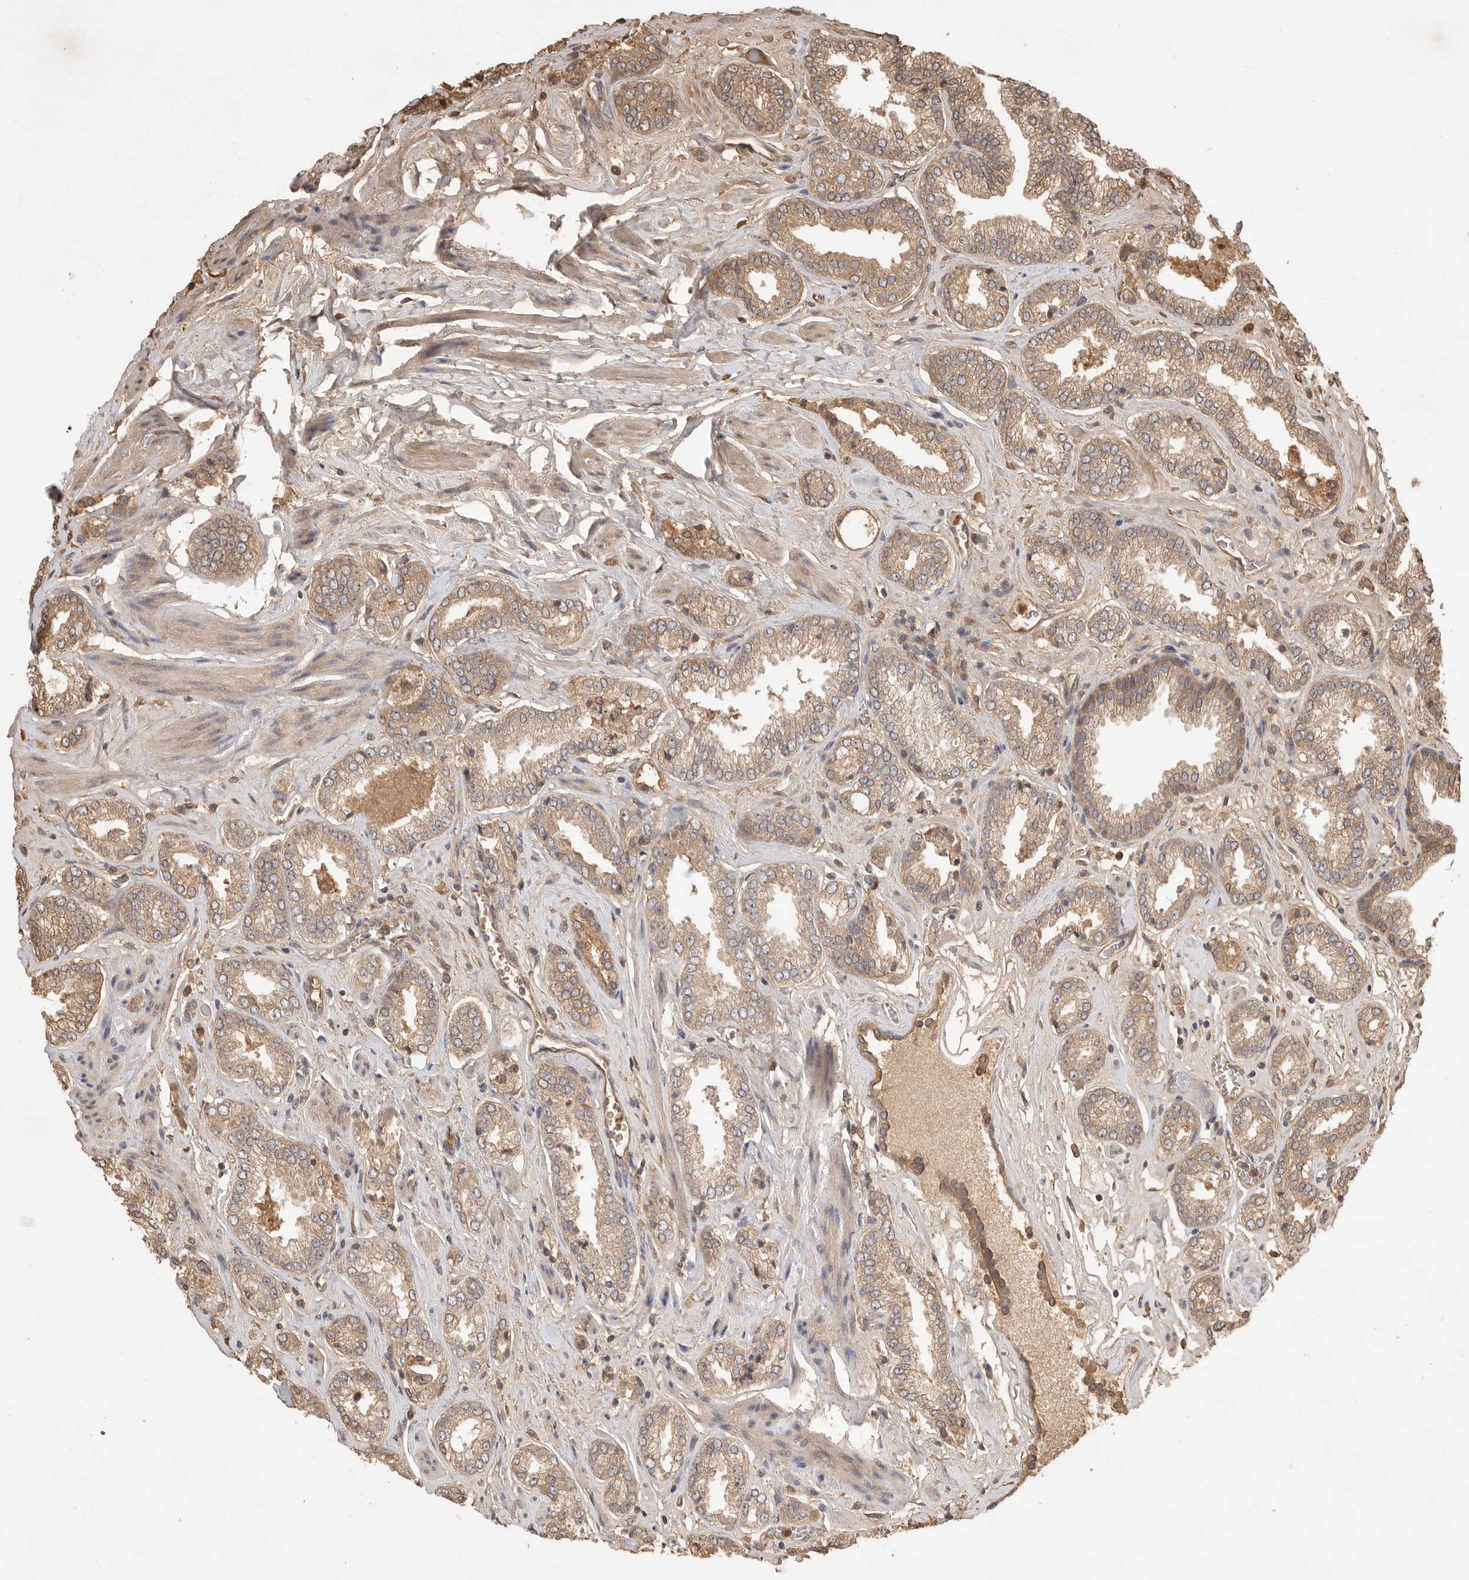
{"staining": {"intensity": "weak", "quantity": ">75%", "location": "cytoplasmic/membranous"}, "tissue": "prostate cancer", "cell_type": "Tumor cells", "image_type": "cancer", "snomed": [{"axis": "morphology", "description": "Adenocarcinoma, Low grade"}, {"axis": "topography", "description": "Prostate"}], "caption": "A micrograph of prostate cancer (adenocarcinoma (low-grade)) stained for a protein displays weak cytoplasmic/membranous brown staining in tumor cells. The protein of interest is stained brown, and the nuclei are stained in blue (DAB (3,3'-diaminobenzidine) IHC with brightfield microscopy, high magnification).", "gene": "PRMT3", "patient": {"sex": "male", "age": 62}}